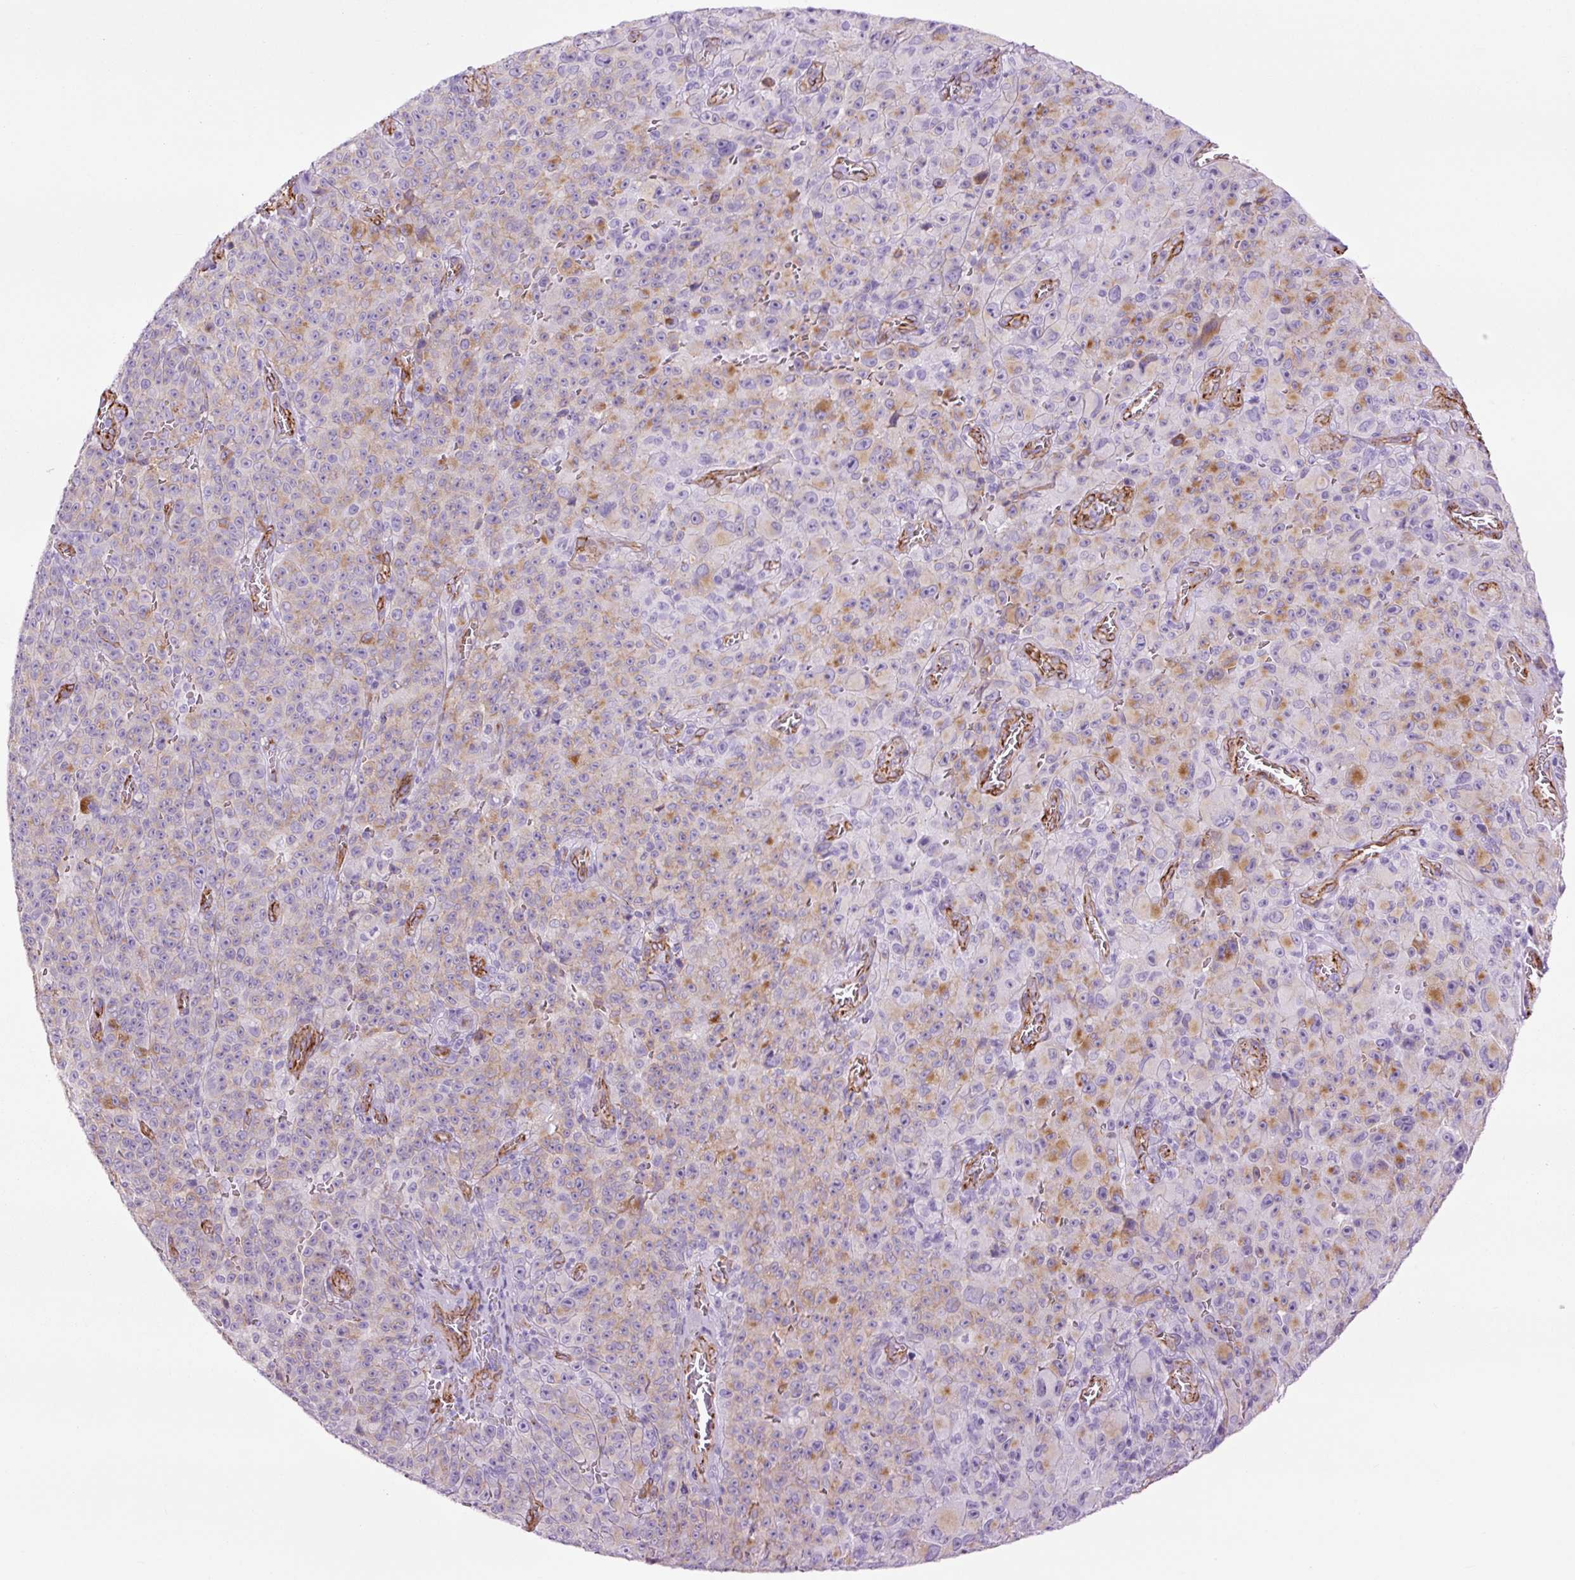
{"staining": {"intensity": "moderate", "quantity": "<25%", "location": "cytoplasmic/membranous"}, "tissue": "melanoma", "cell_type": "Tumor cells", "image_type": "cancer", "snomed": [{"axis": "morphology", "description": "Malignant melanoma, NOS"}, {"axis": "topography", "description": "Skin"}], "caption": "An image of human malignant melanoma stained for a protein shows moderate cytoplasmic/membranous brown staining in tumor cells.", "gene": "CAV1", "patient": {"sex": "female", "age": 82}}